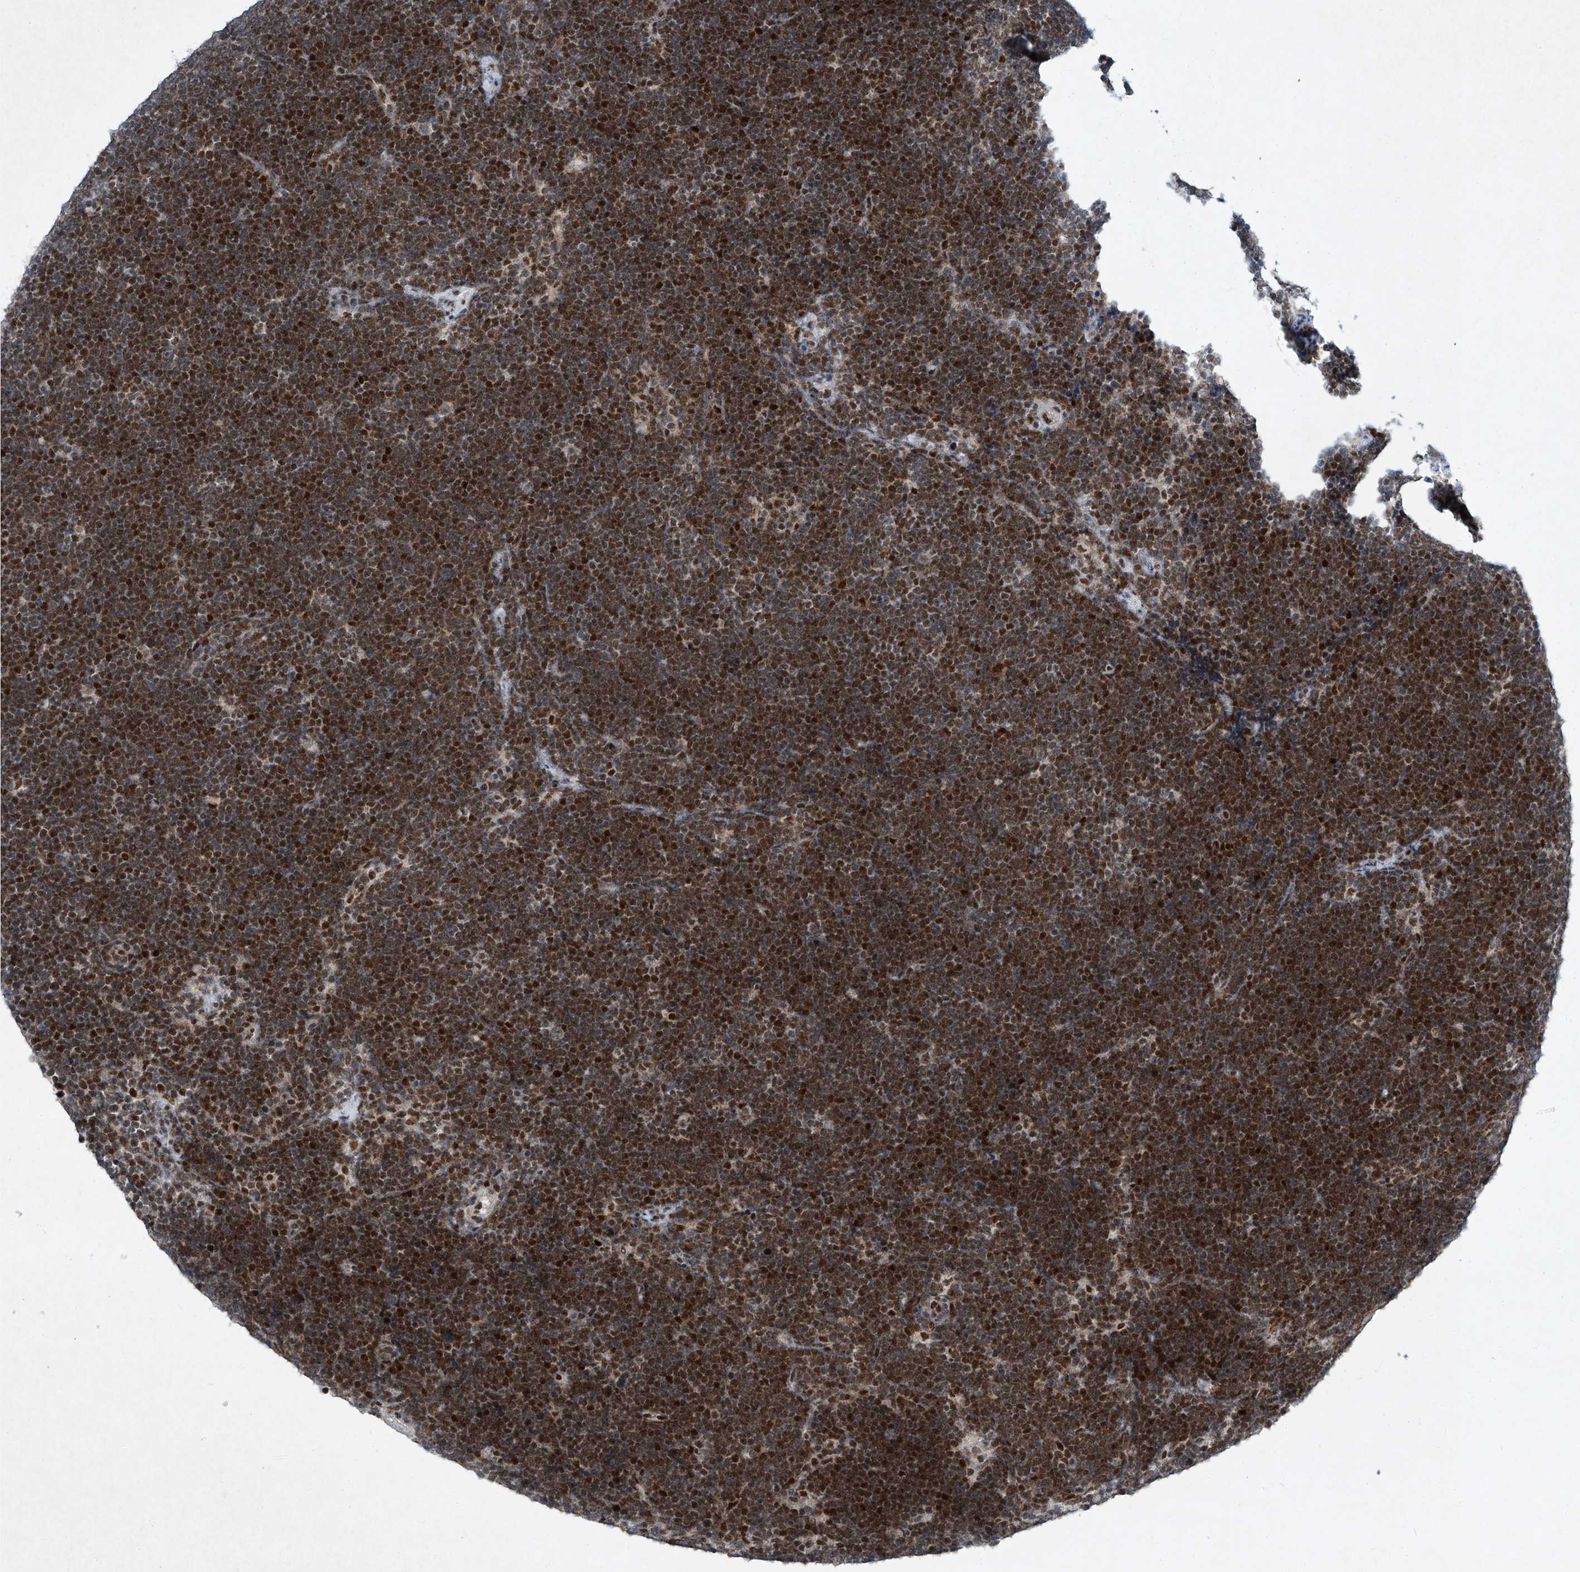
{"staining": {"intensity": "strong", "quantity": ">75%", "location": "nuclear"}, "tissue": "lymphoma", "cell_type": "Tumor cells", "image_type": "cancer", "snomed": [{"axis": "morphology", "description": "Malignant lymphoma, non-Hodgkin's type, High grade"}, {"axis": "topography", "description": "Lymph node"}], "caption": "DAB immunohistochemical staining of human malignant lymphoma, non-Hodgkin's type (high-grade) exhibits strong nuclear protein staining in approximately >75% of tumor cells.", "gene": "TFDP1", "patient": {"sex": "male", "age": 13}}